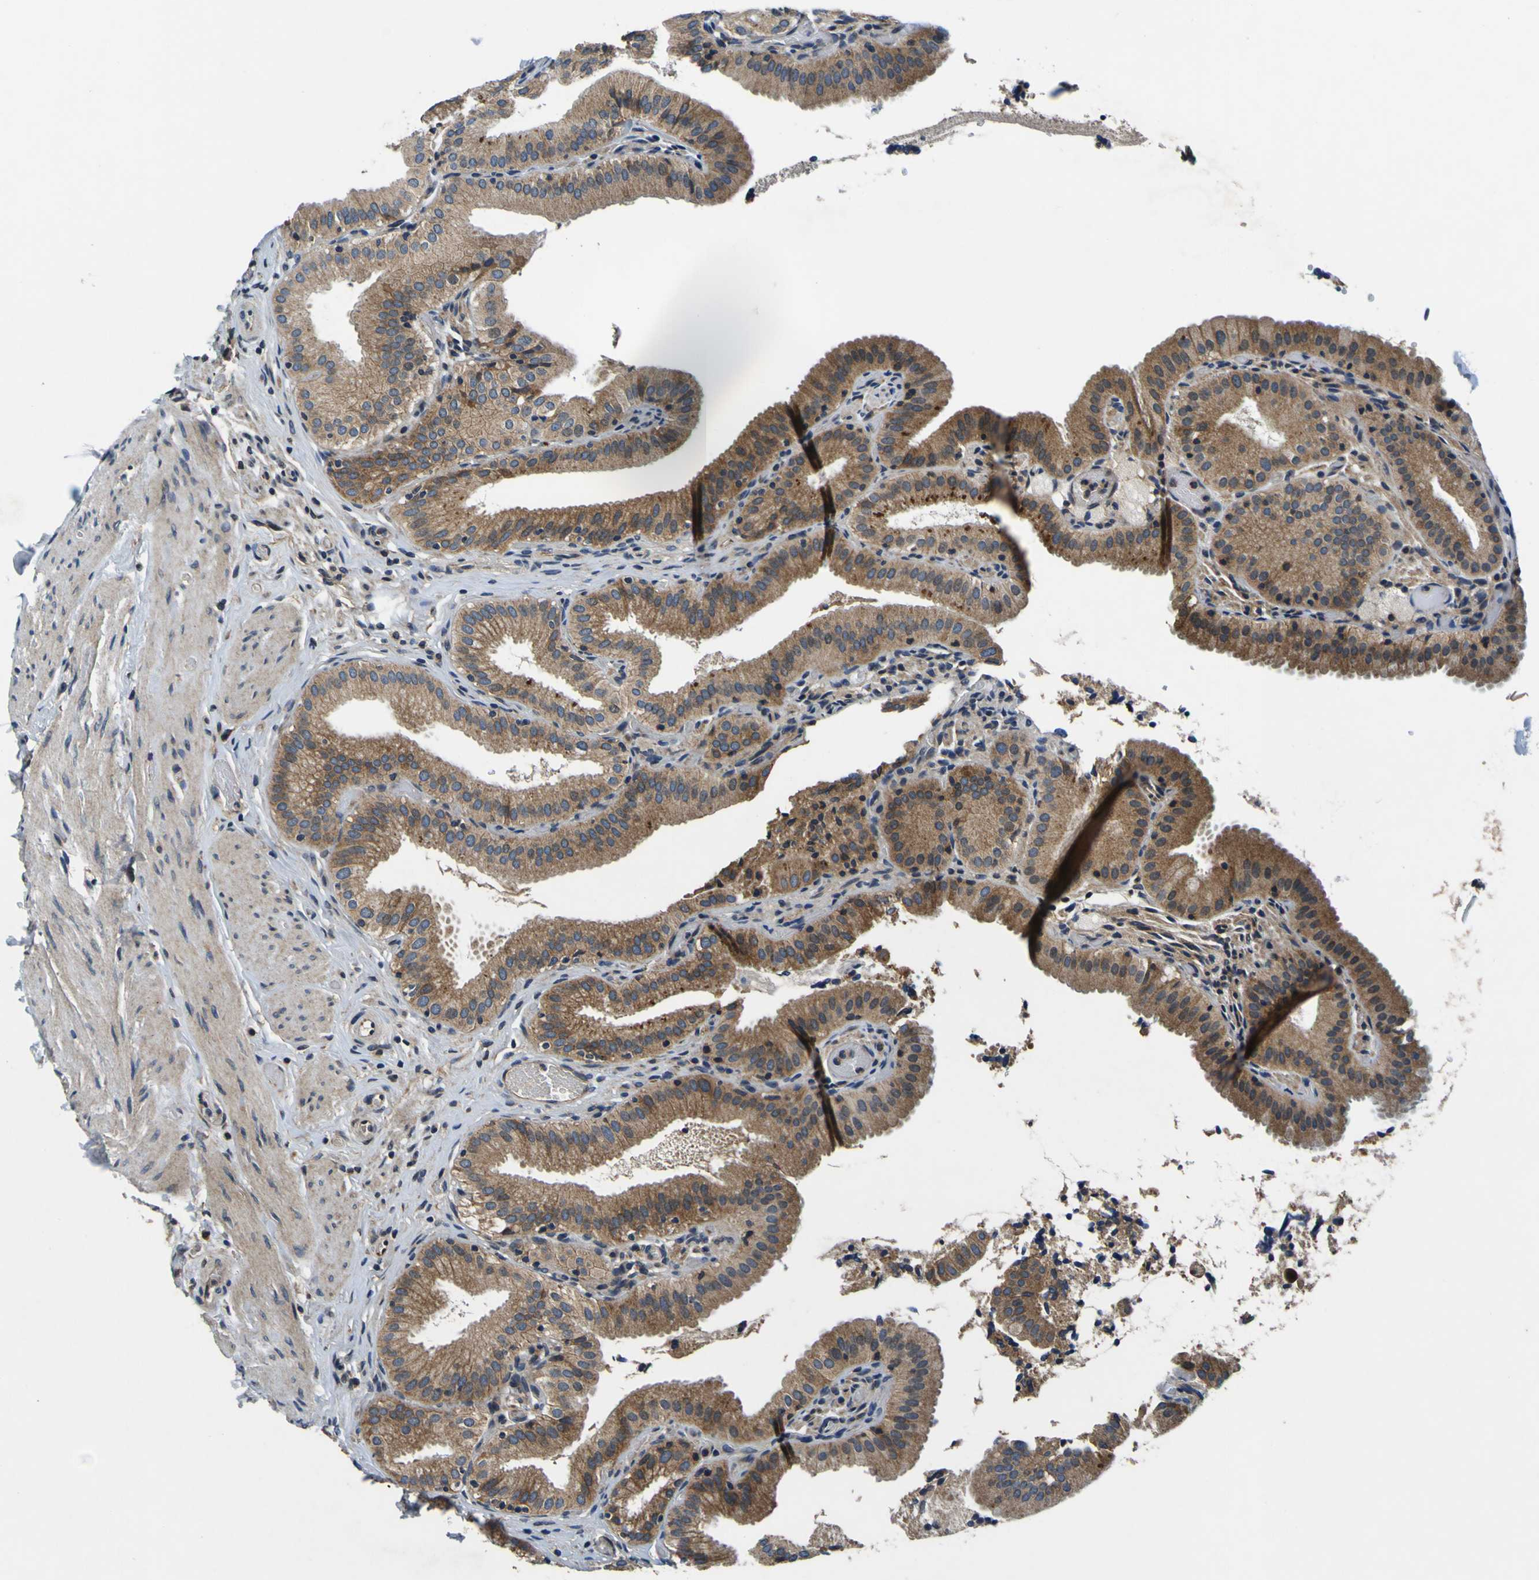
{"staining": {"intensity": "moderate", "quantity": ">75%", "location": "cytoplasmic/membranous"}, "tissue": "gallbladder", "cell_type": "Glandular cells", "image_type": "normal", "snomed": [{"axis": "morphology", "description": "Normal tissue, NOS"}, {"axis": "topography", "description": "Gallbladder"}], "caption": "DAB (3,3'-diaminobenzidine) immunohistochemical staining of unremarkable human gallbladder reveals moderate cytoplasmic/membranous protein staining in about >75% of glandular cells. The staining was performed using DAB (3,3'-diaminobenzidine) to visualize the protein expression in brown, while the nuclei were stained in blue with hematoxylin (Magnification: 20x).", "gene": "EPHB4", "patient": {"sex": "male", "age": 54}}